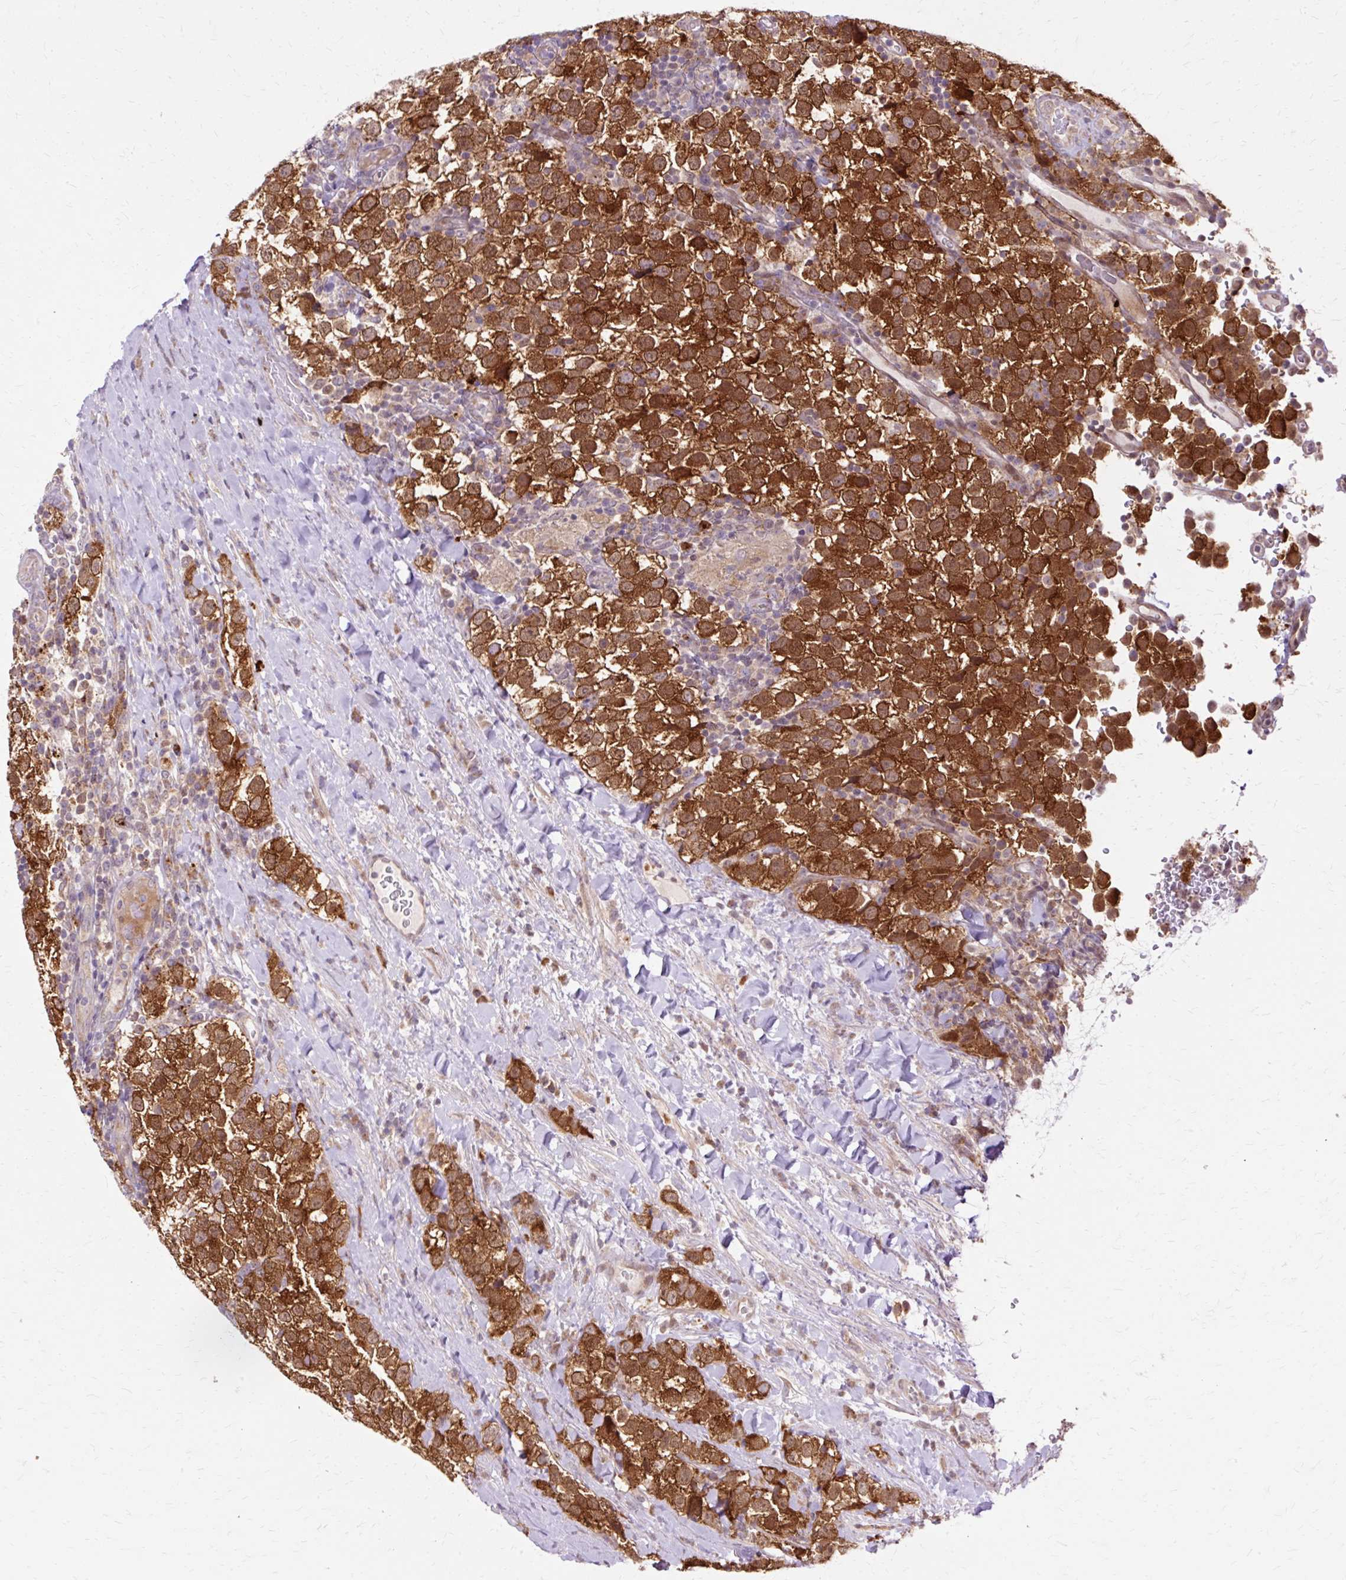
{"staining": {"intensity": "strong", "quantity": ">75%", "location": "cytoplasmic/membranous"}, "tissue": "testis cancer", "cell_type": "Tumor cells", "image_type": "cancer", "snomed": [{"axis": "morphology", "description": "Seminoma, NOS"}, {"axis": "topography", "description": "Testis"}], "caption": "IHC (DAB (3,3'-diaminobenzidine)) staining of human testis seminoma shows strong cytoplasmic/membranous protein staining in about >75% of tumor cells. The protein is shown in brown color, while the nuclei are stained blue.", "gene": "GEMIN2", "patient": {"sex": "male", "age": 34}}